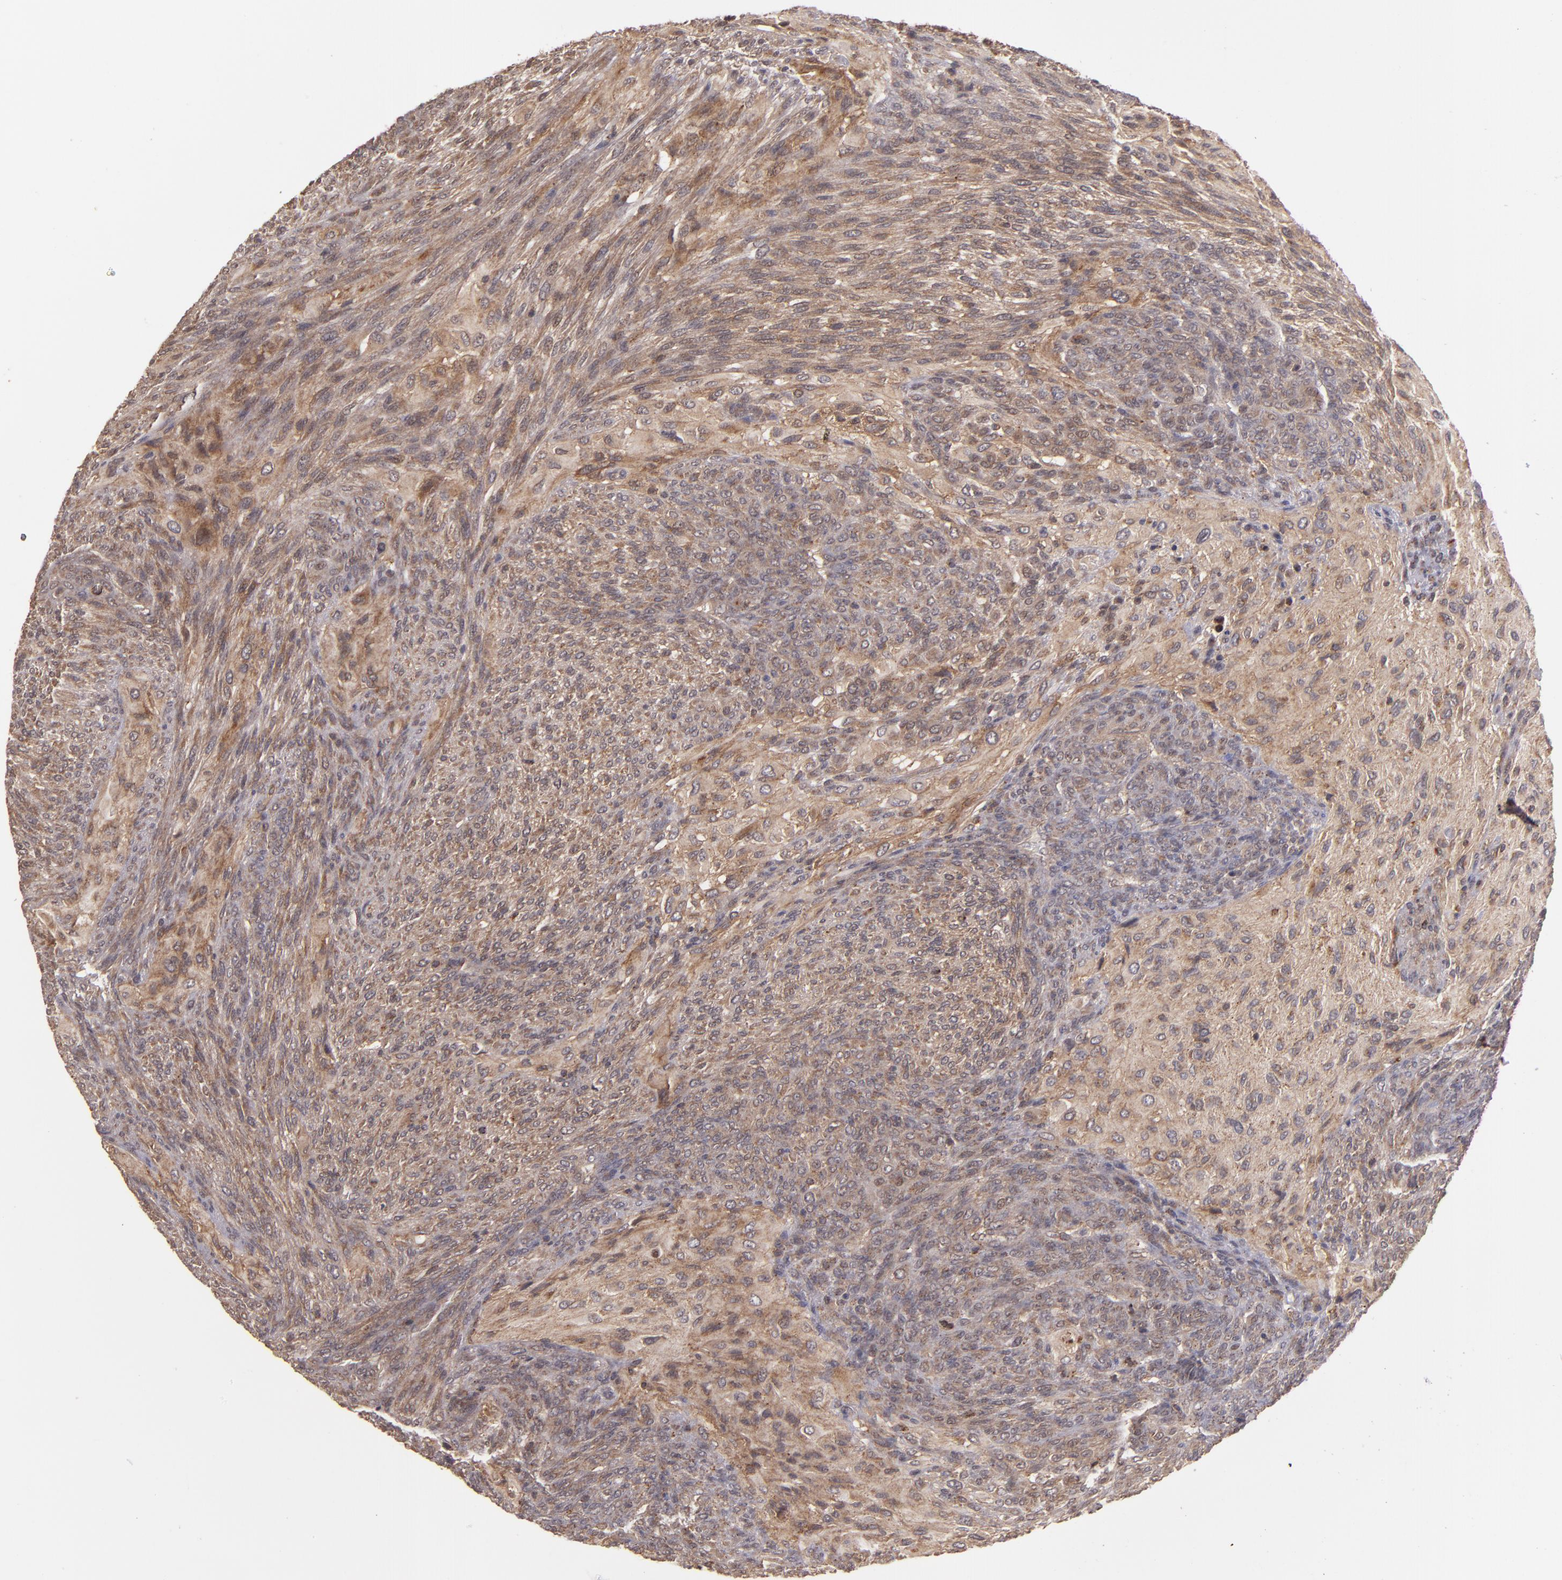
{"staining": {"intensity": "moderate", "quantity": ">75%", "location": "cytoplasmic/membranous"}, "tissue": "glioma", "cell_type": "Tumor cells", "image_type": "cancer", "snomed": [{"axis": "morphology", "description": "Glioma, malignant, High grade"}, {"axis": "topography", "description": "Cerebral cortex"}], "caption": "Immunohistochemical staining of human malignant glioma (high-grade) reveals medium levels of moderate cytoplasmic/membranous positivity in approximately >75% of tumor cells.", "gene": "ZFYVE1", "patient": {"sex": "female", "age": 55}}